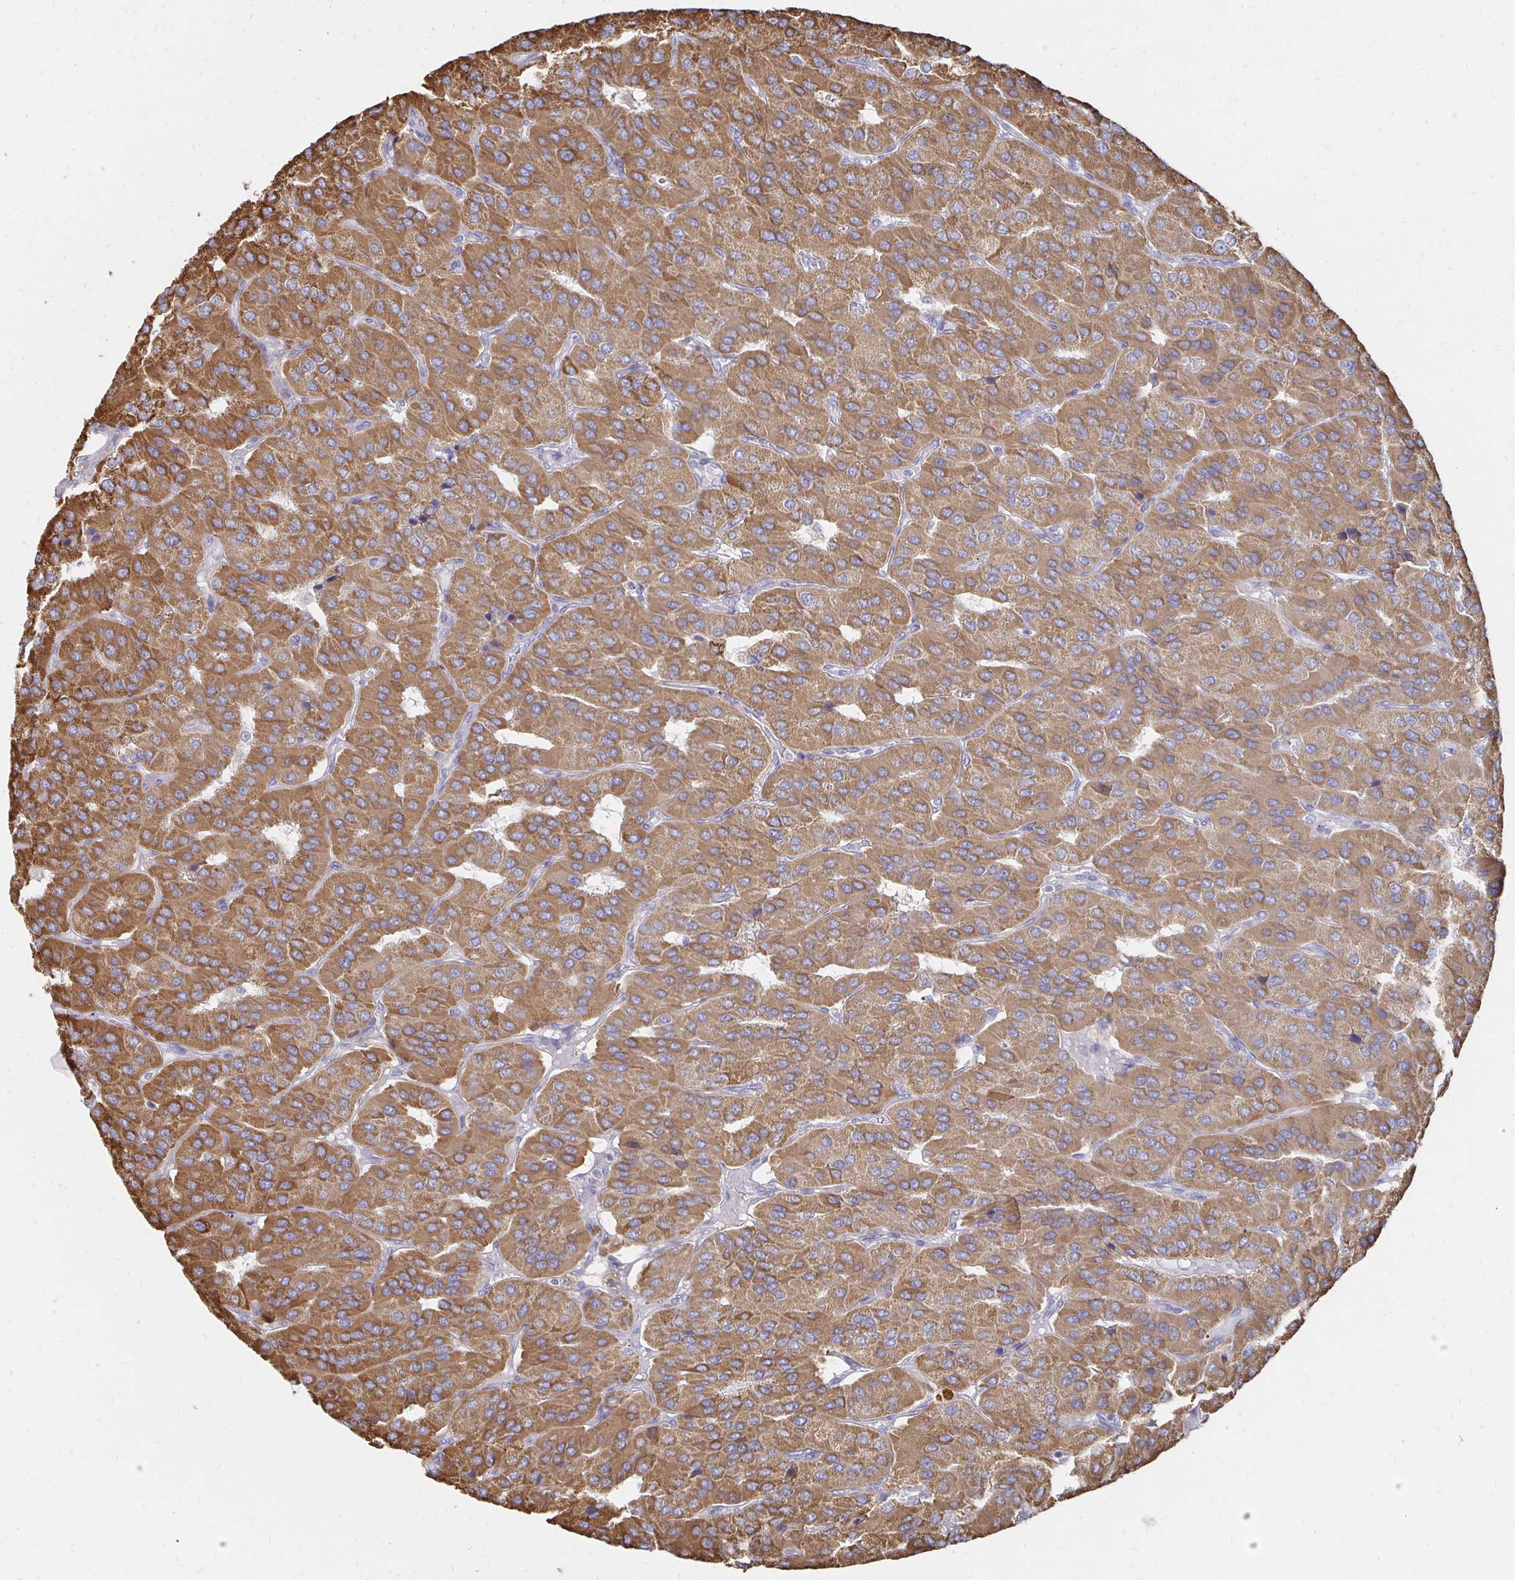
{"staining": {"intensity": "moderate", "quantity": ">75%", "location": "cytoplasmic/membranous"}, "tissue": "parathyroid gland", "cell_type": "Glandular cells", "image_type": "normal", "snomed": [{"axis": "morphology", "description": "Normal tissue, NOS"}, {"axis": "morphology", "description": "Adenoma, NOS"}, {"axis": "topography", "description": "Parathyroid gland"}], "caption": "About >75% of glandular cells in normal parathyroid gland show moderate cytoplasmic/membranous protein expression as visualized by brown immunohistochemical staining.", "gene": "NKX2", "patient": {"sex": "female", "age": 86}}